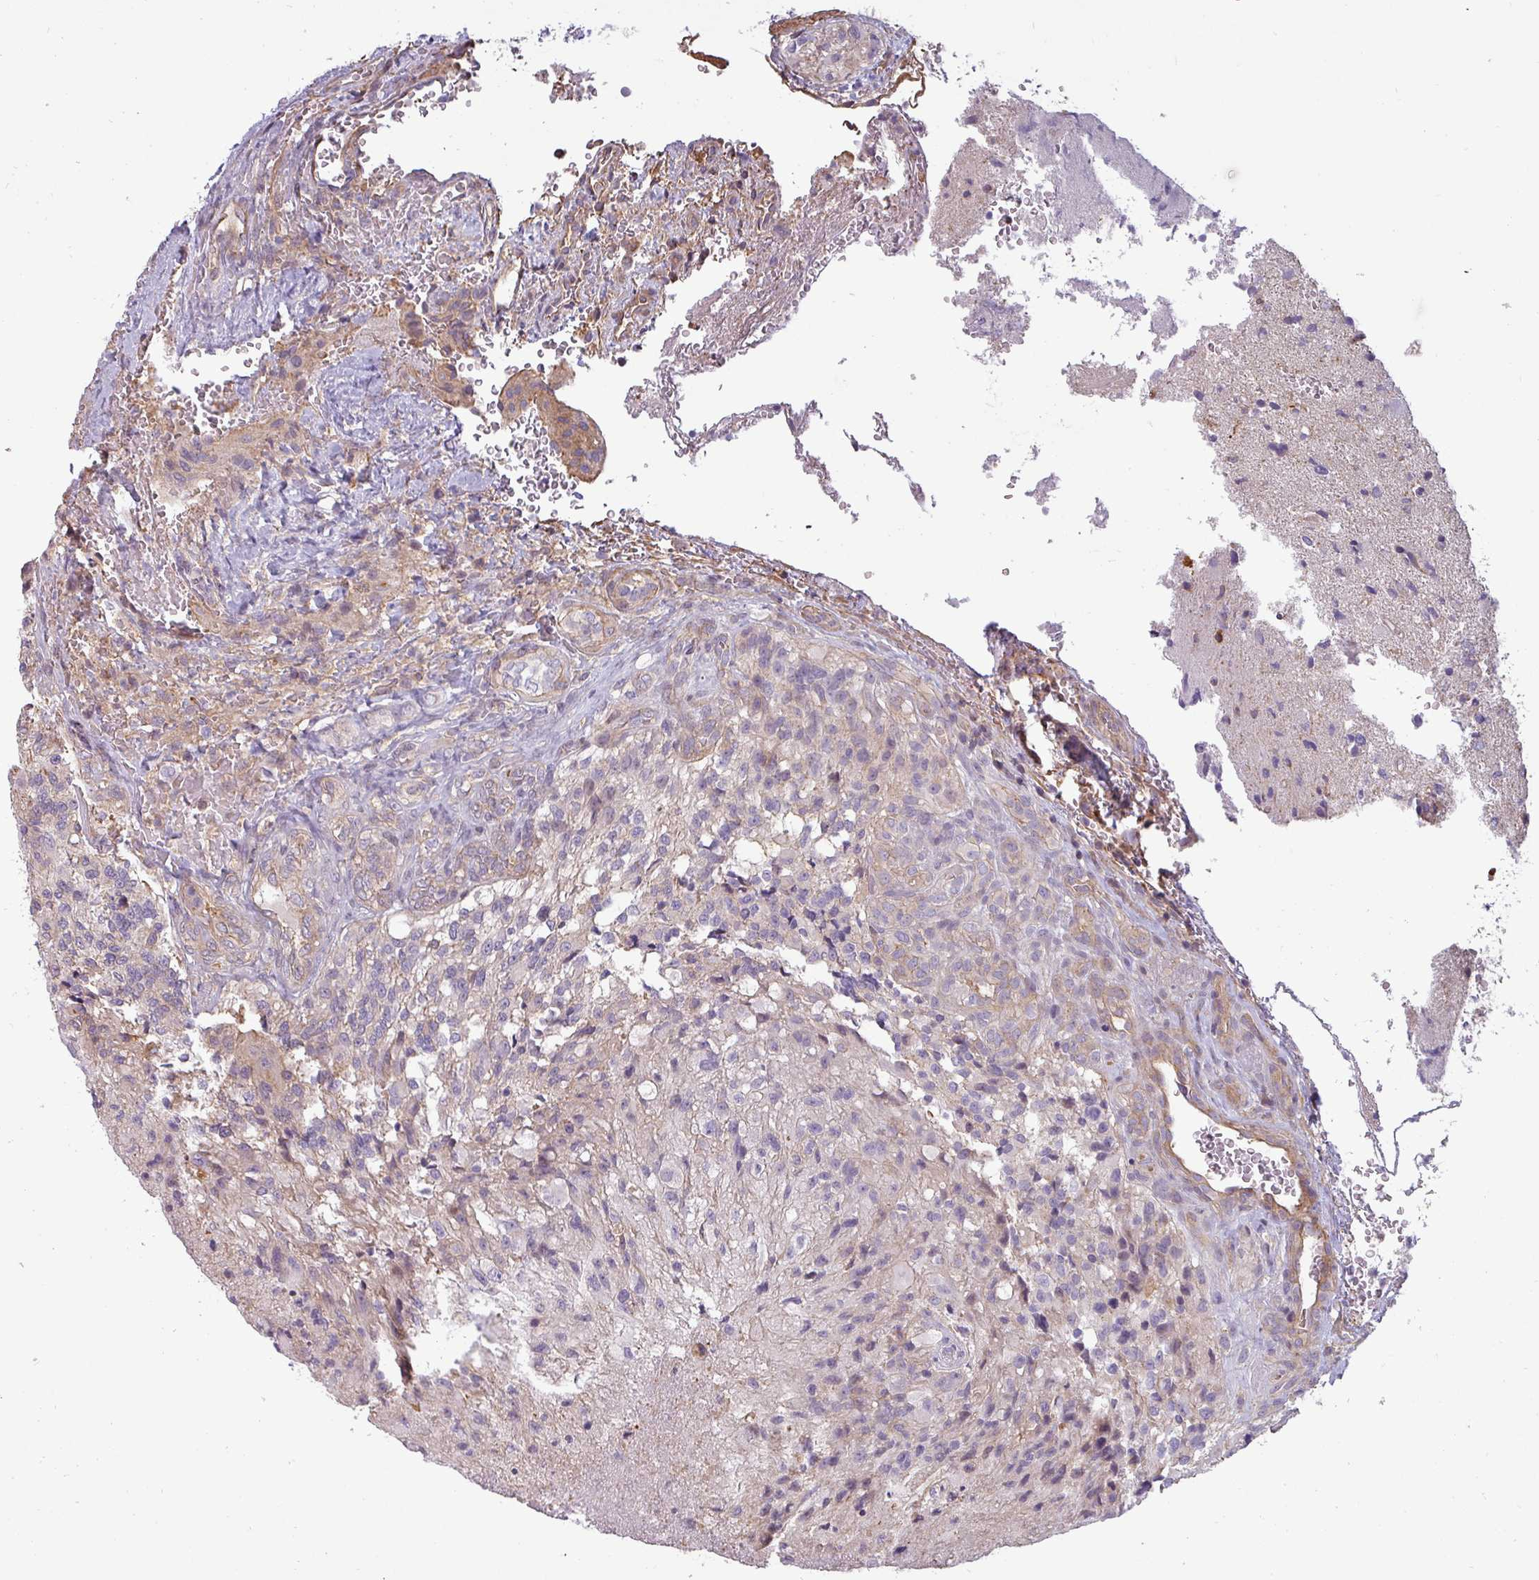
{"staining": {"intensity": "negative", "quantity": "none", "location": "none"}, "tissue": "glioma", "cell_type": "Tumor cells", "image_type": "cancer", "snomed": [{"axis": "morphology", "description": "Normal tissue, NOS"}, {"axis": "morphology", "description": "Glioma, malignant, High grade"}, {"axis": "topography", "description": "Cerebral cortex"}], "caption": "This is a micrograph of immunohistochemistry staining of glioma, which shows no positivity in tumor cells. (DAB (3,3'-diaminobenzidine) IHC with hematoxylin counter stain).", "gene": "ZNF835", "patient": {"sex": "male", "age": 56}}